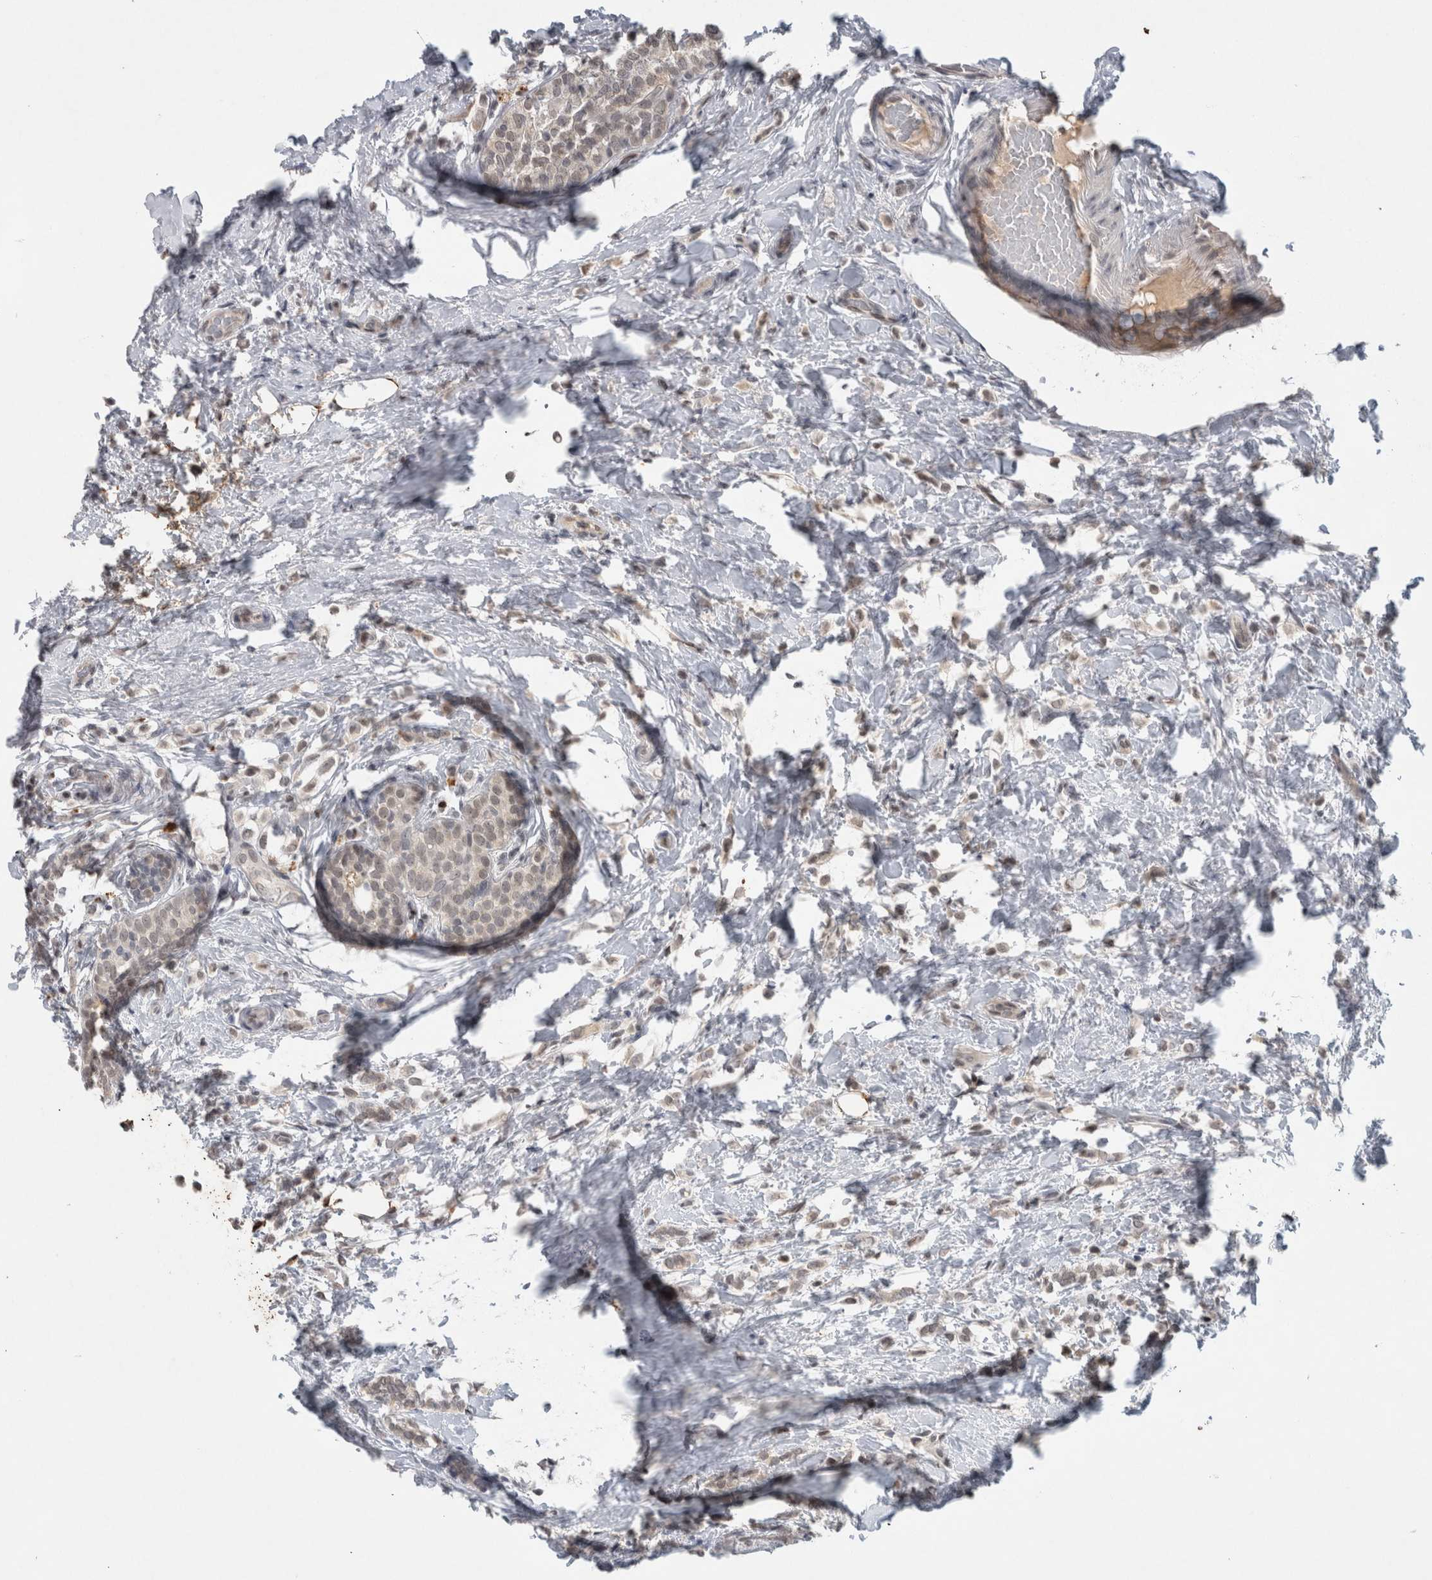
{"staining": {"intensity": "negative", "quantity": "none", "location": "none"}, "tissue": "breast cancer", "cell_type": "Tumor cells", "image_type": "cancer", "snomed": [{"axis": "morphology", "description": "Lobular carcinoma"}, {"axis": "topography", "description": "Breast"}], "caption": "This is a image of immunohistochemistry staining of breast cancer, which shows no positivity in tumor cells.", "gene": "PRXL2A", "patient": {"sex": "female", "age": 50}}